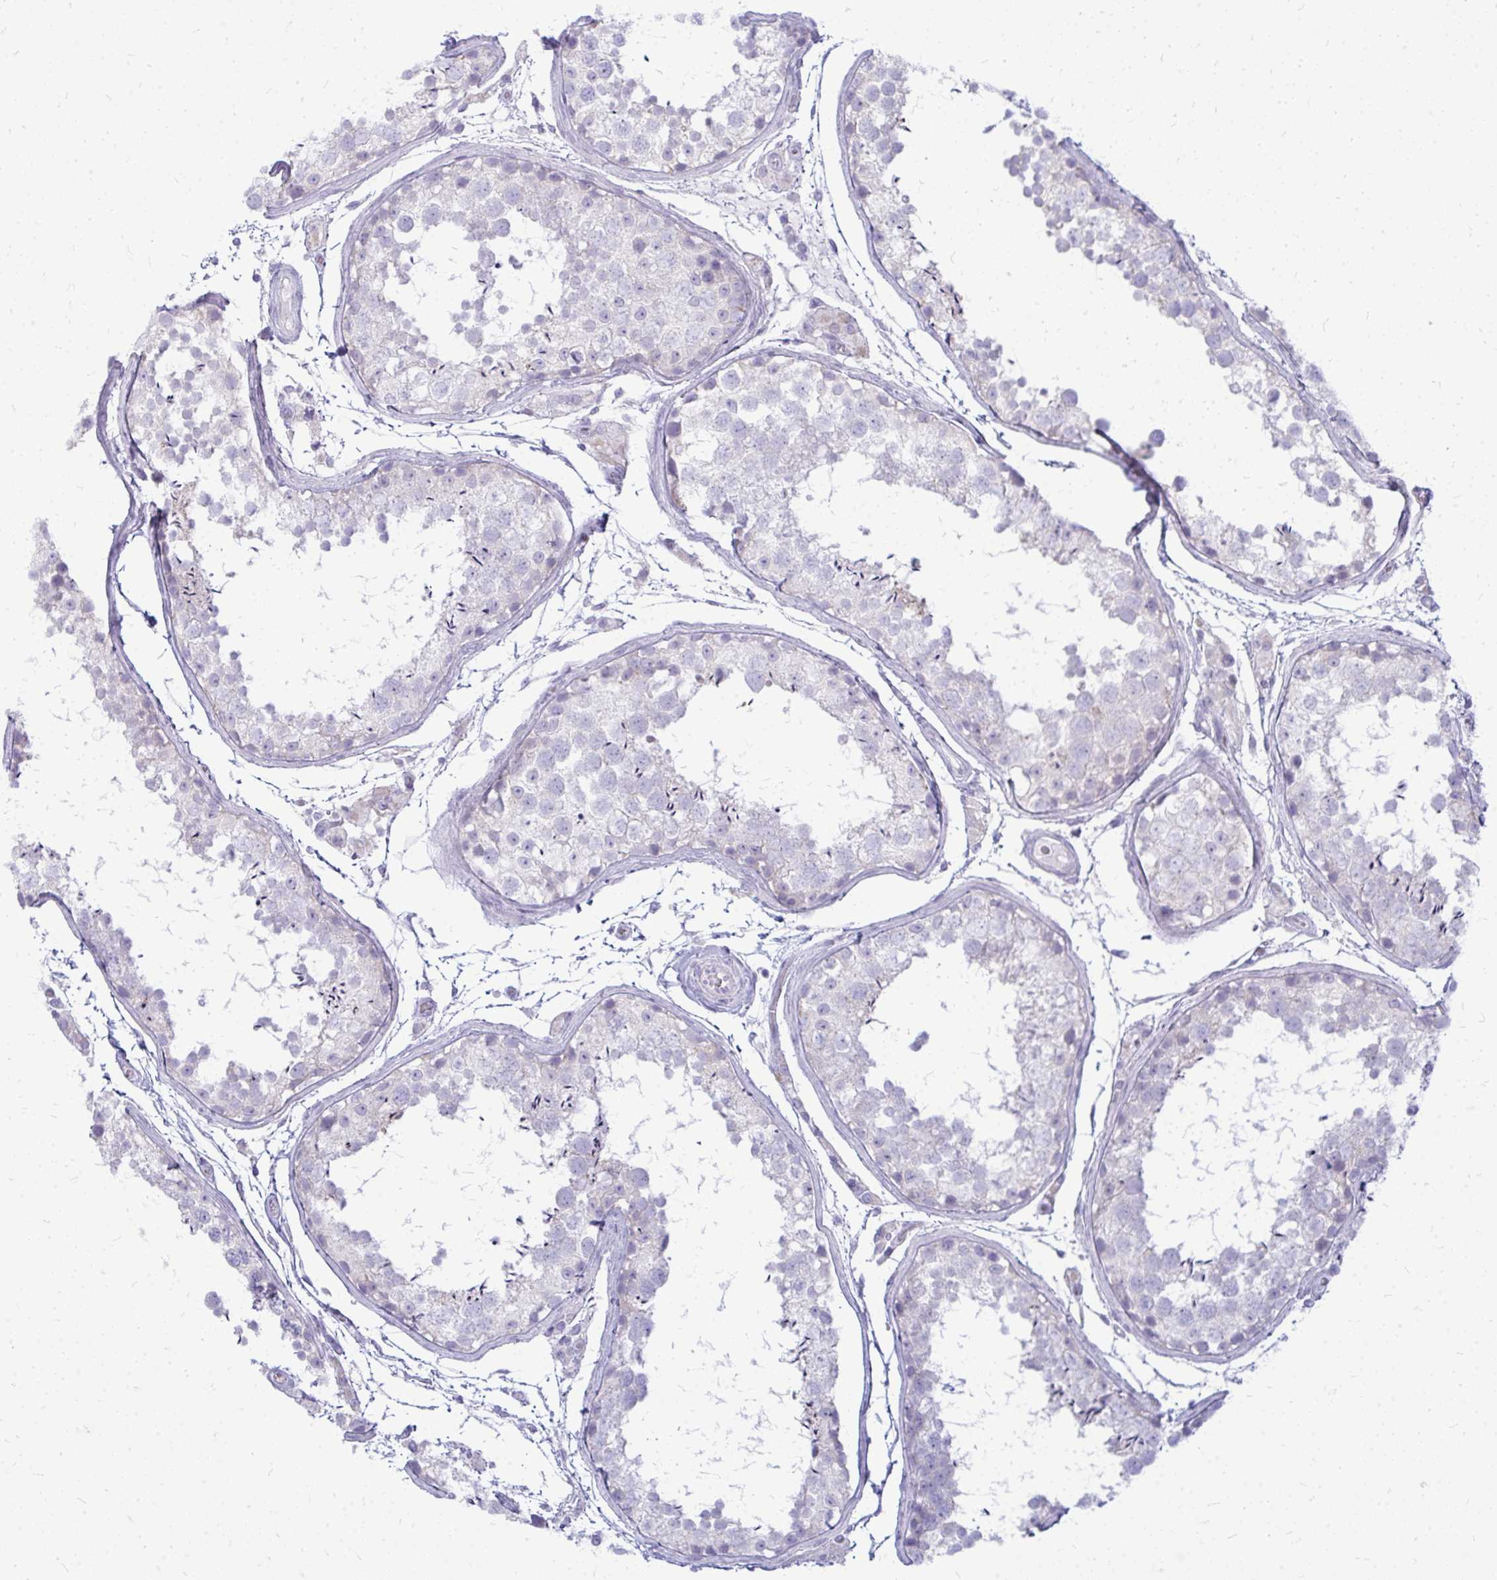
{"staining": {"intensity": "negative", "quantity": "none", "location": "none"}, "tissue": "testis", "cell_type": "Cells in seminiferous ducts", "image_type": "normal", "snomed": [{"axis": "morphology", "description": "Normal tissue, NOS"}, {"axis": "topography", "description": "Testis"}], "caption": "DAB (3,3'-diaminobenzidine) immunohistochemical staining of unremarkable testis exhibits no significant positivity in cells in seminiferous ducts.", "gene": "TSPEAR", "patient": {"sex": "male", "age": 29}}